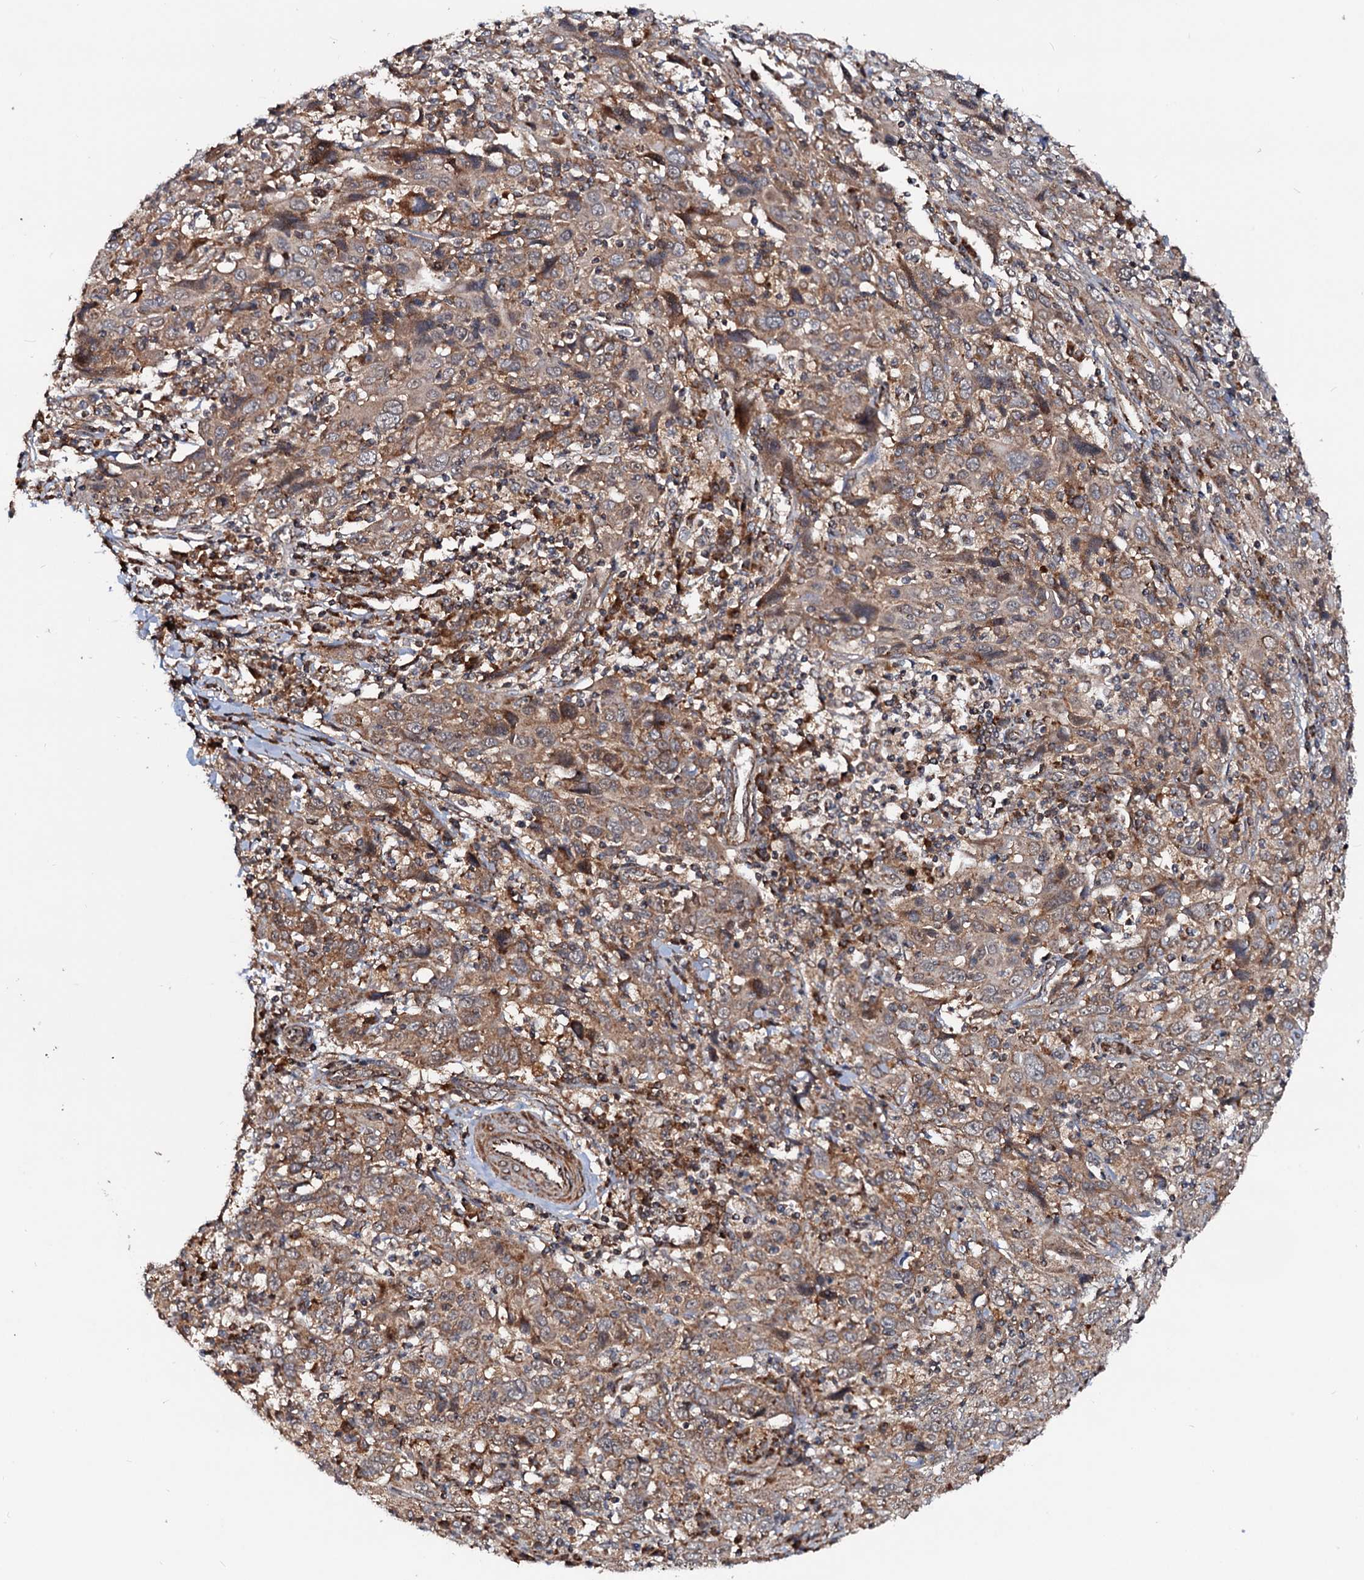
{"staining": {"intensity": "moderate", "quantity": ">75%", "location": "cytoplasmic/membranous"}, "tissue": "cervical cancer", "cell_type": "Tumor cells", "image_type": "cancer", "snomed": [{"axis": "morphology", "description": "Squamous cell carcinoma, NOS"}, {"axis": "topography", "description": "Cervix"}], "caption": "Immunohistochemistry (DAB) staining of cervical cancer (squamous cell carcinoma) demonstrates moderate cytoplasmic/membranous protein staining in approximately >75% of tumor cells.", "gene": "CEP76", "patient": {"sex": "female", "age": 46}}